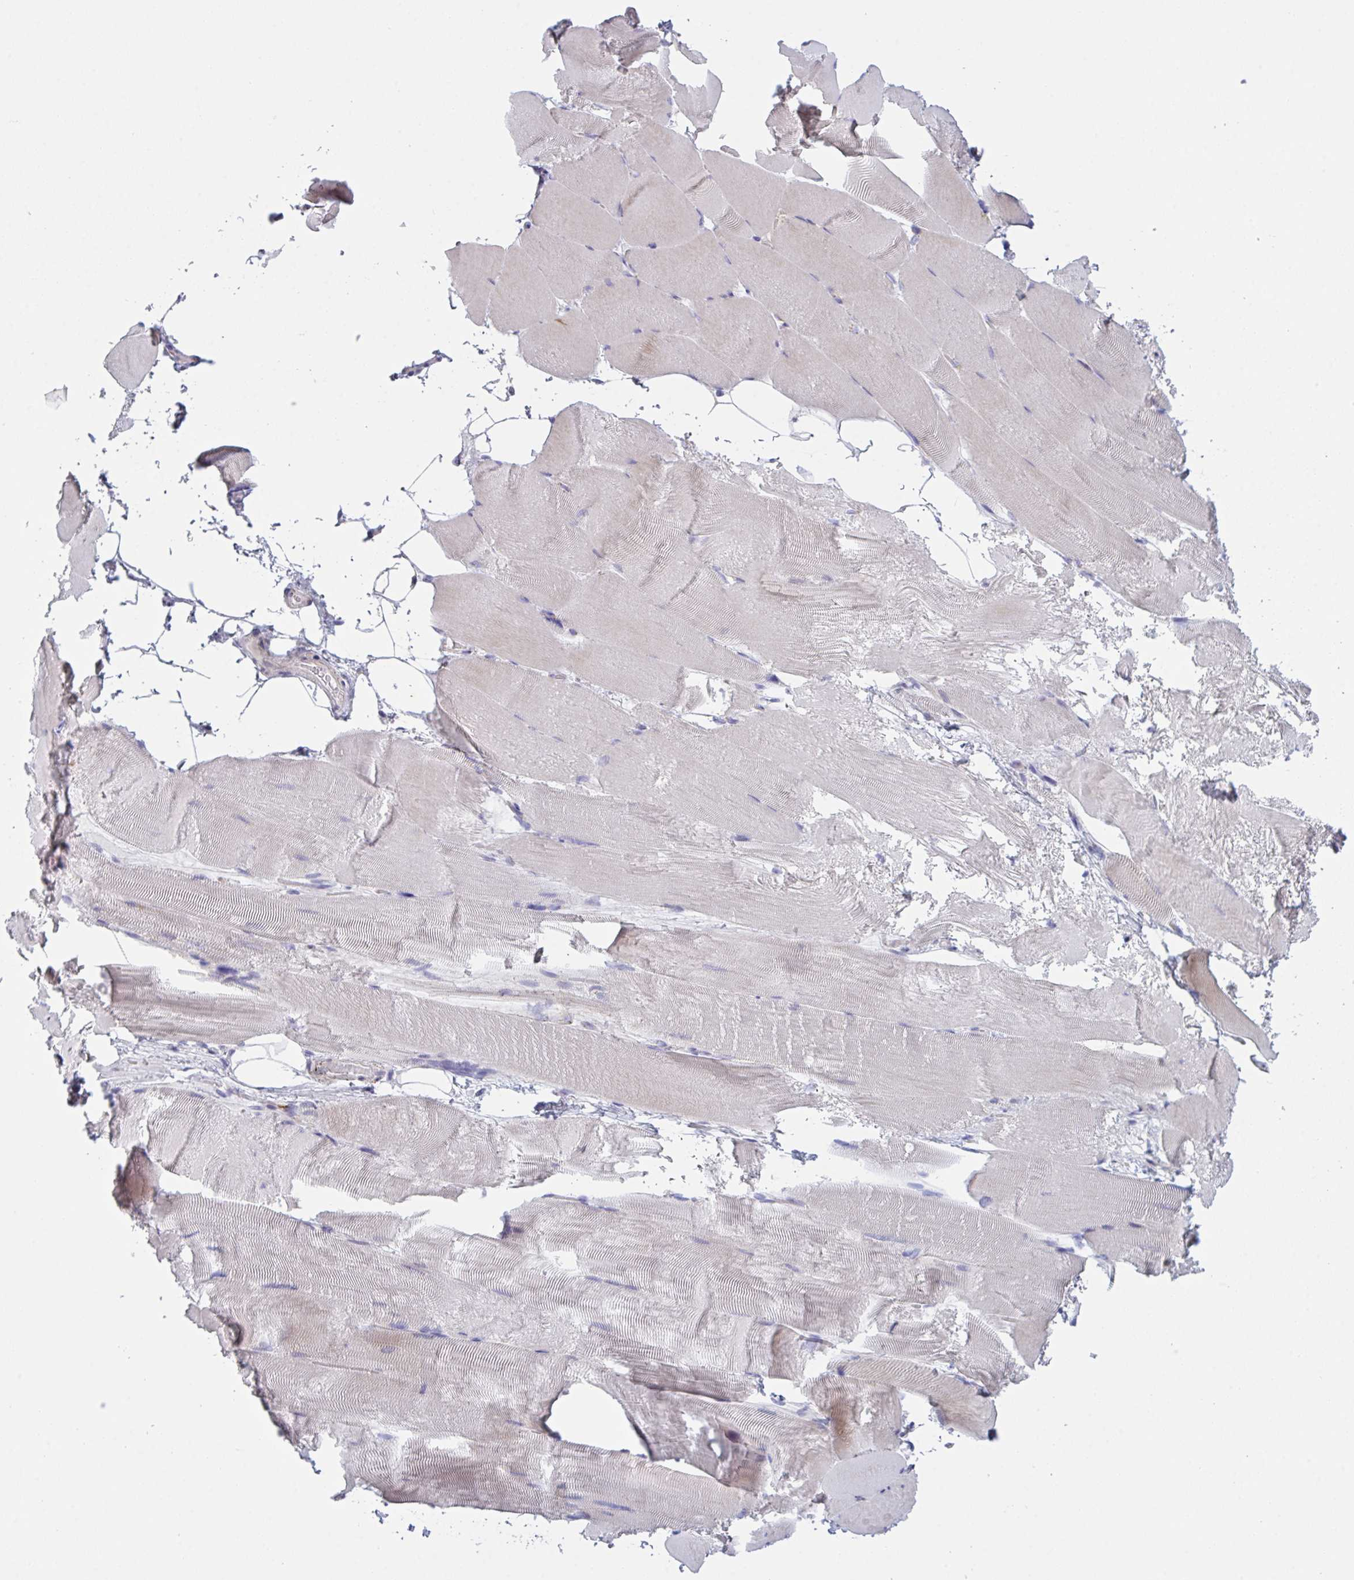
{"staining": {"intensity": "negative", "quantity": "none", "location": "none"}, "tissue": "skeletal muscle", "cell_type": "Myocytes", "image_type": "normal", "snomed": [{"axis": "morphology", "description": "Normal tissue, NOS"}, {"axis": "topography", "description": "Skeletal muscle"}], "caption": "Normal skeletal muscle was stained to show a protein in brown. There is no significant expression in myocytes.", "gene": "MRPS2", "patient": {"sex": "female", "age": 64}}